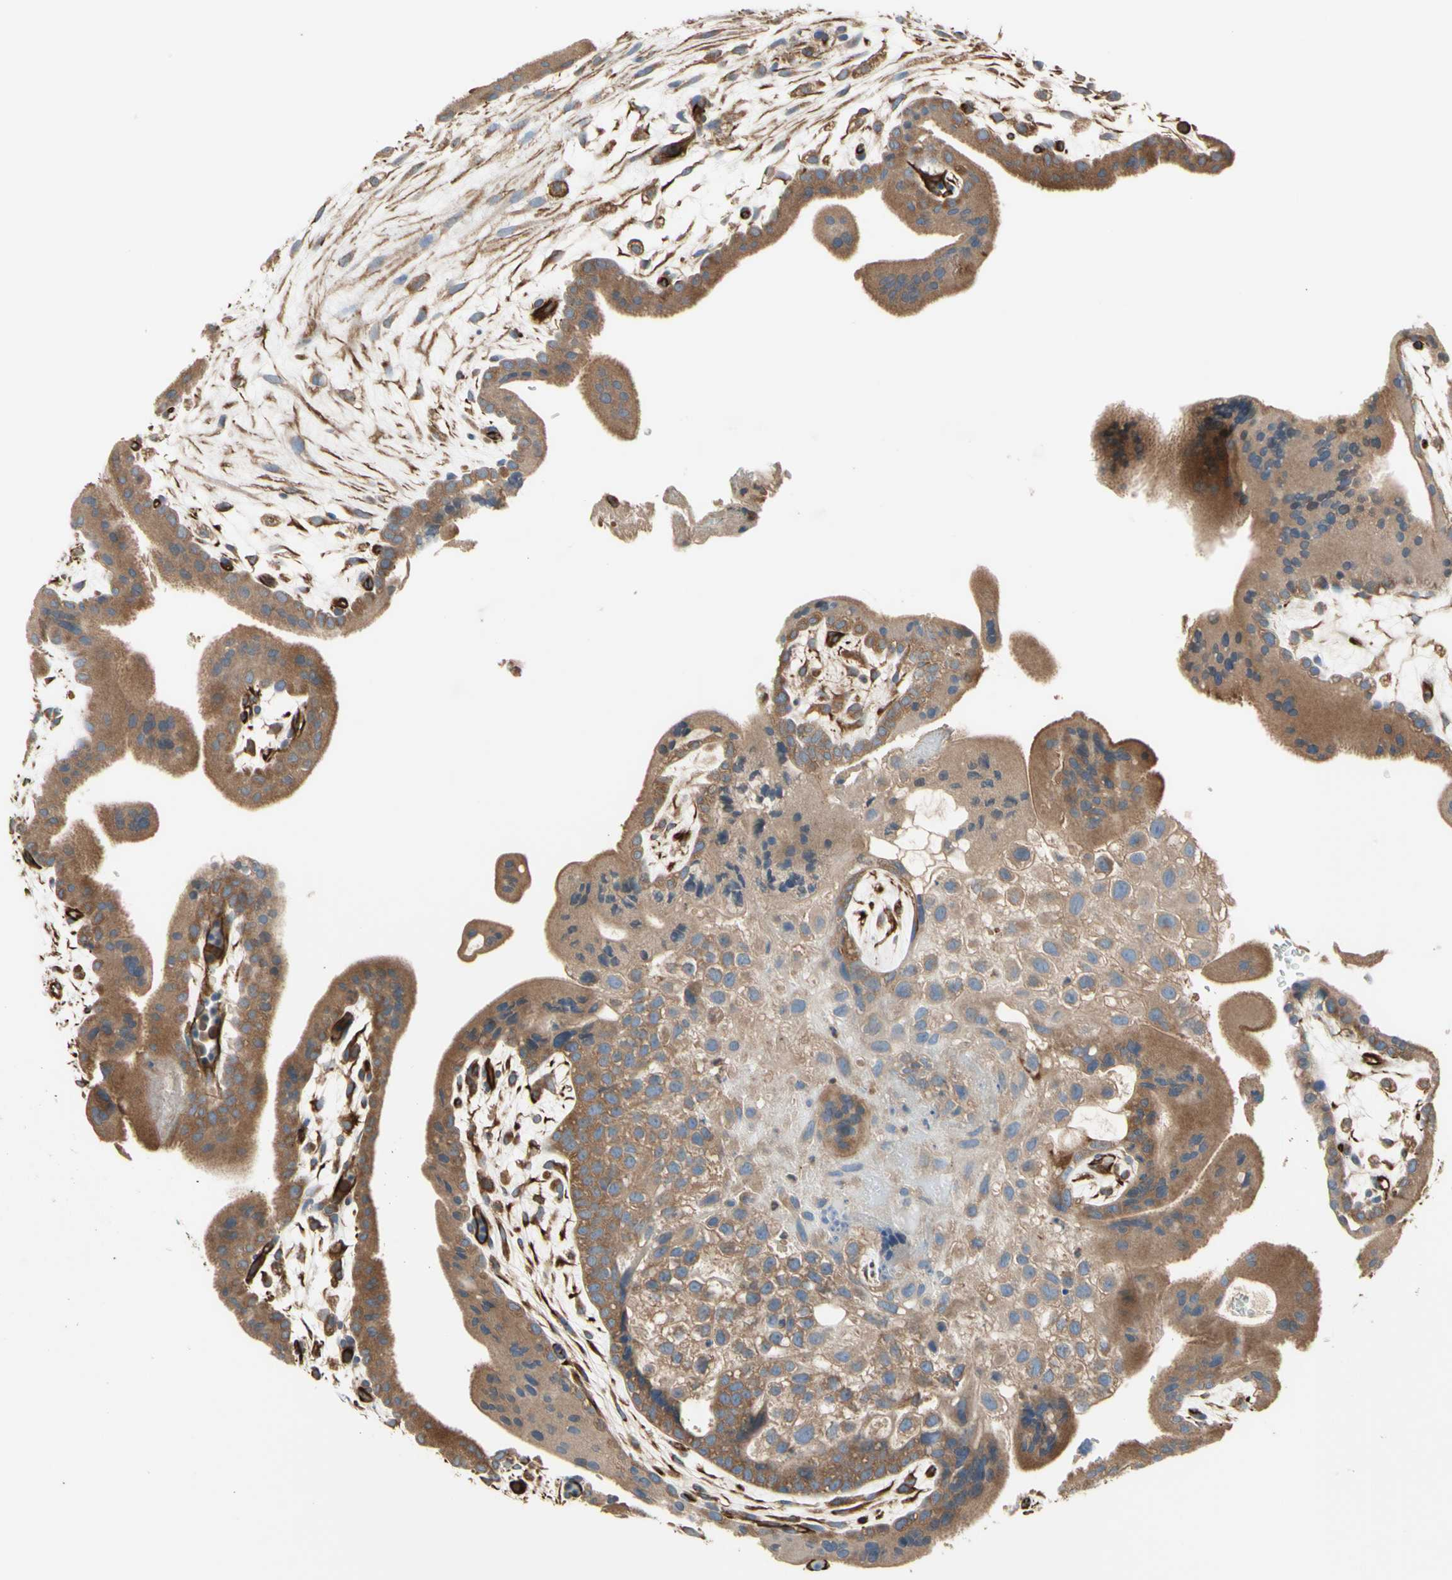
{"staining": {"intensity": "weak", "quantity": ">75%", "location": "cytoplasmic/membranous"}, "tissue": "placenta", "cell_type": "Decidual cells", "image_type": "normal", "snomed": [{"axis": "morphology", "description": "Normal tissue, NOS"}, {"axis": "topography", "description": "Placenta"}], "caption": "A photomicrograph of human placenta stained for a protein reveals weak cytoplasmic/membranous brown staining in decidual cells.", "gene": "TRAF2", "patient": {"sex": "female", "age": 35}}